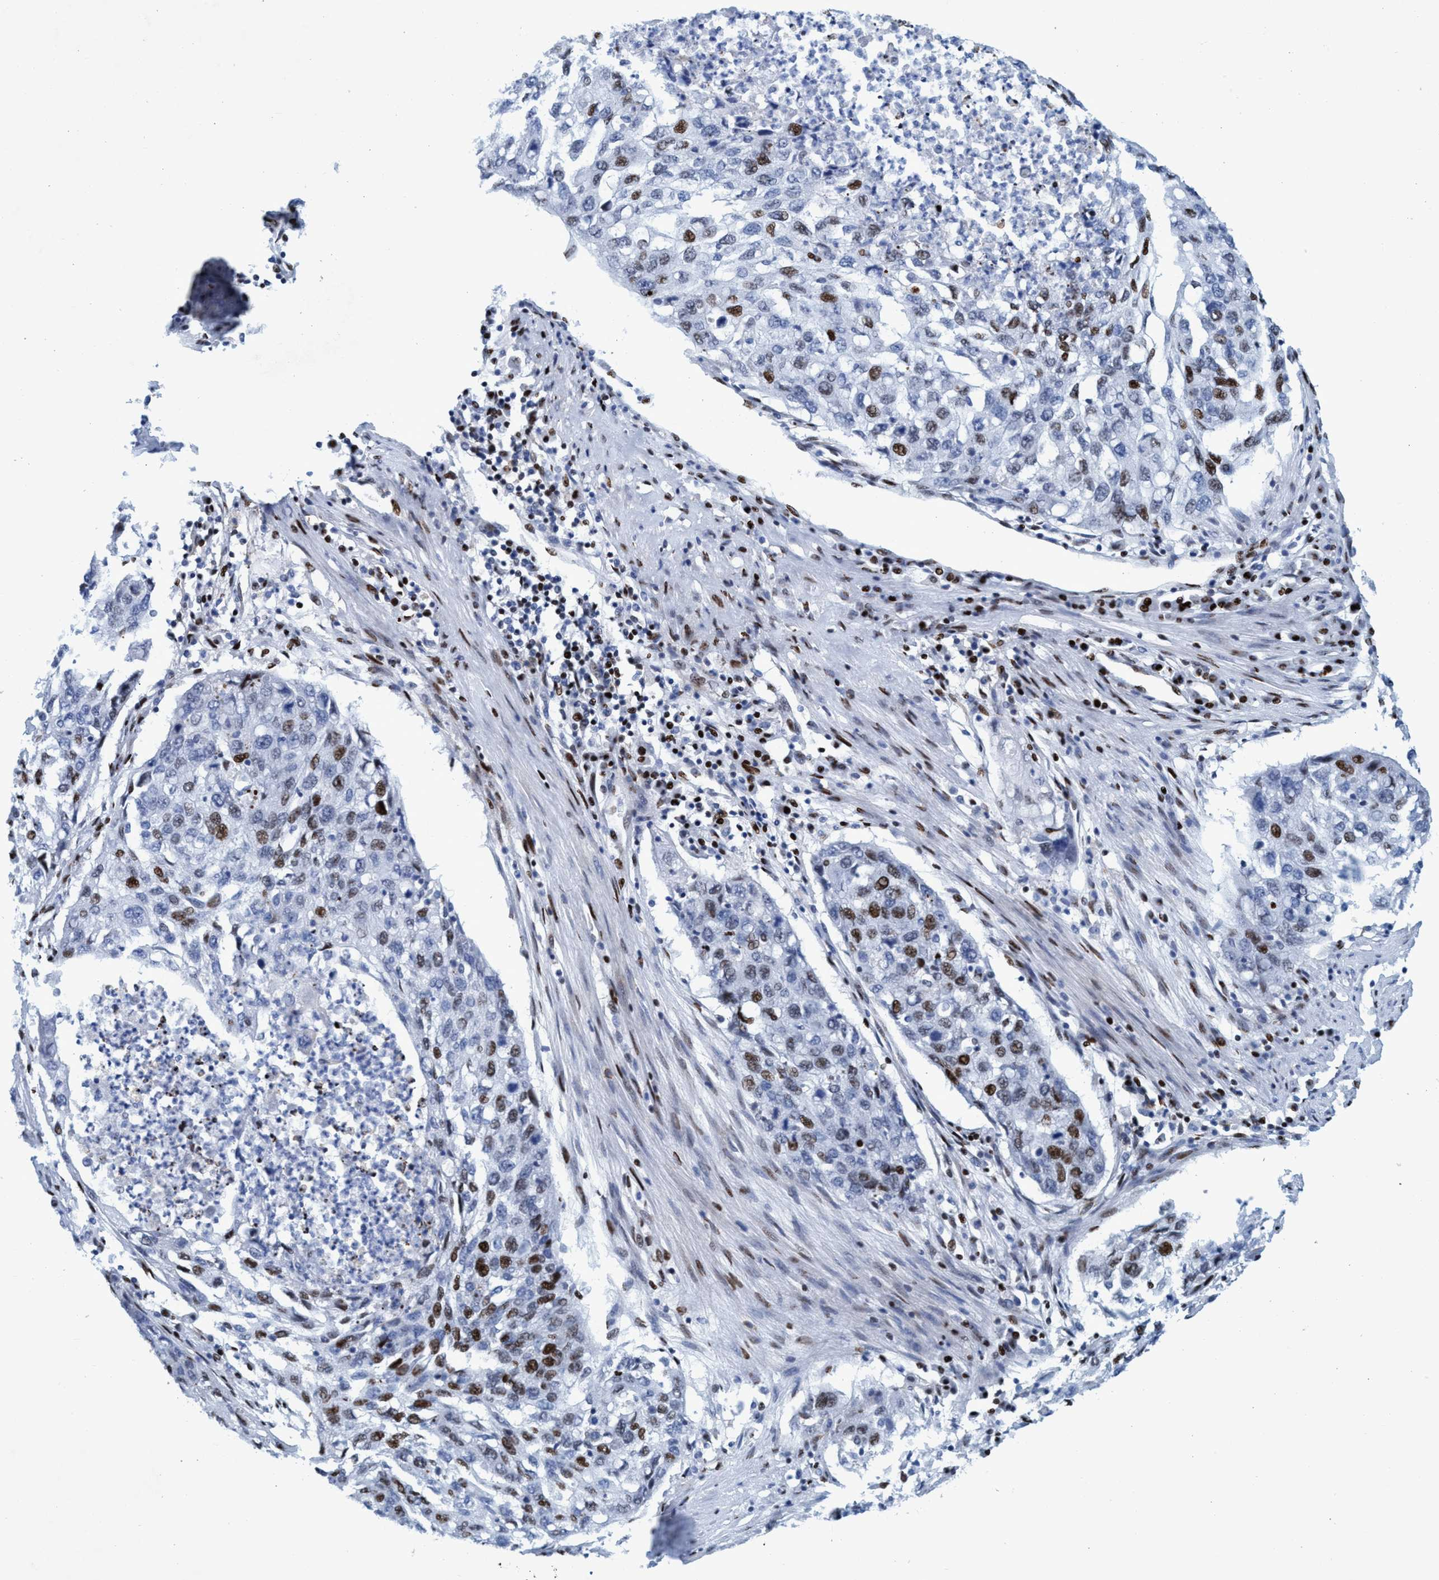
{"staining": {"intensity": "moderate", "quantity": "25%-75%", "location": "nuclear"}, "tissue": "lung cancer", "cell_type": "Tumor cells", "image_type": "cancer", "snomed": [{"axis": "morphology", "description": "Squamous cell carcinoma, NOS"}, {"axis": "topography", "description": "Lung"}], "caption": "Lung cancer stained for a protein (brown) displays moderate nuclear positive expression in about 25%-75% of tumor cells.", "gene": "R3HCC1", "patient": {"sex": "female", "age": 63}}